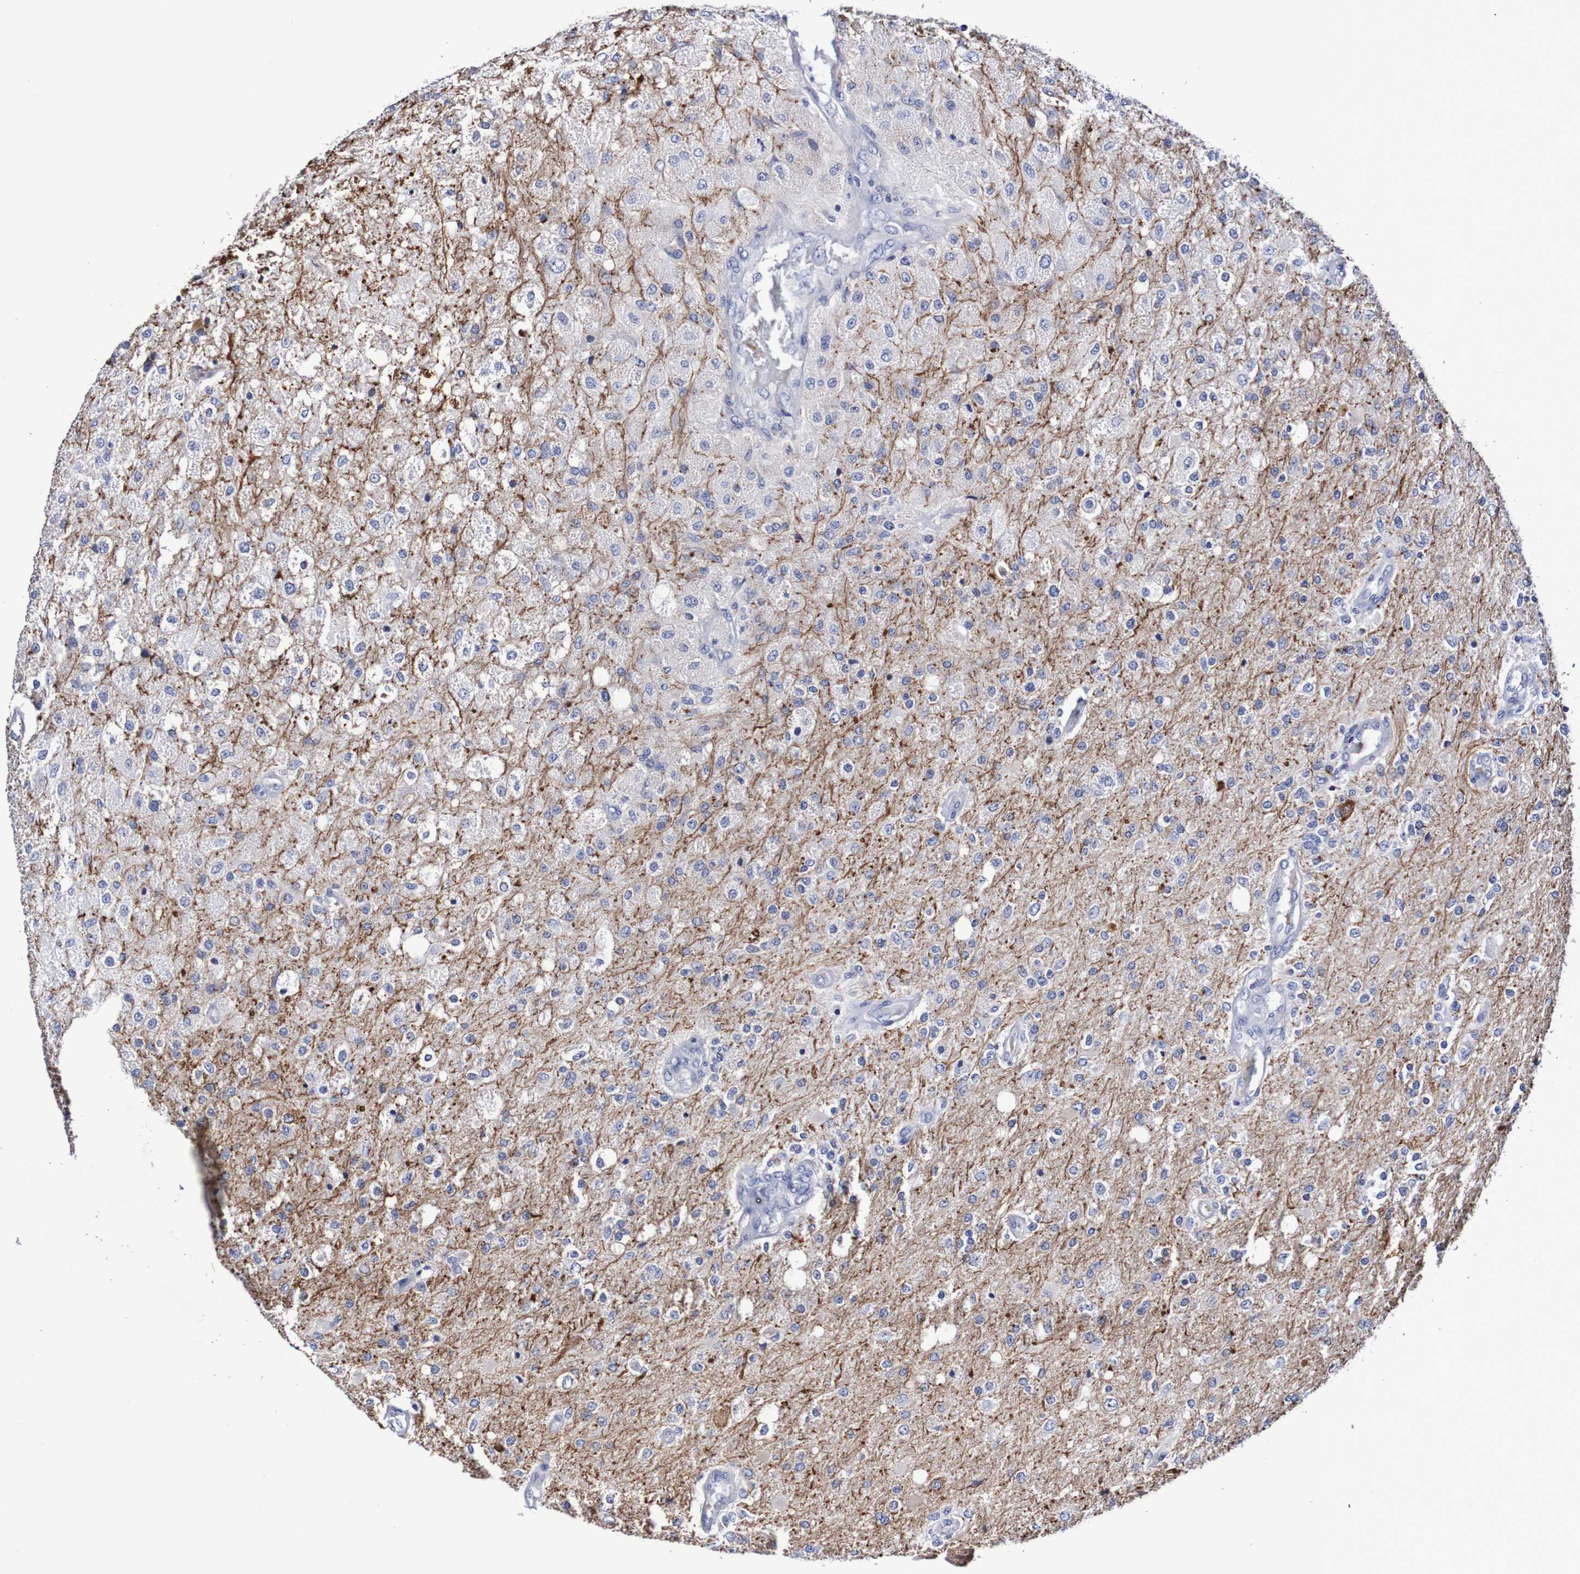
{"staining": {"intensity": "negative", "quantity": "none", "location": "none"}, "tissue": "glioma", "cell_type": "Tumor cells", "image_type": "cancer", "snomed": [{"axis": "morphology", "description": "Normal tissue, NOS"}, {"axis": "morphology", "description": "Glioma, malignant, High grade"}, {"axis": "topography", "description": "Cerebral cortex"}], "caption": "The histopathology image demonstrates no significant positivity in tumor cells of malignant glioma (high-grade). (Immunohistochemistry, brightfield microscopy, high magnification).", "gene": "SEZ6", "patient": {"sex": "male", "age": 77}}